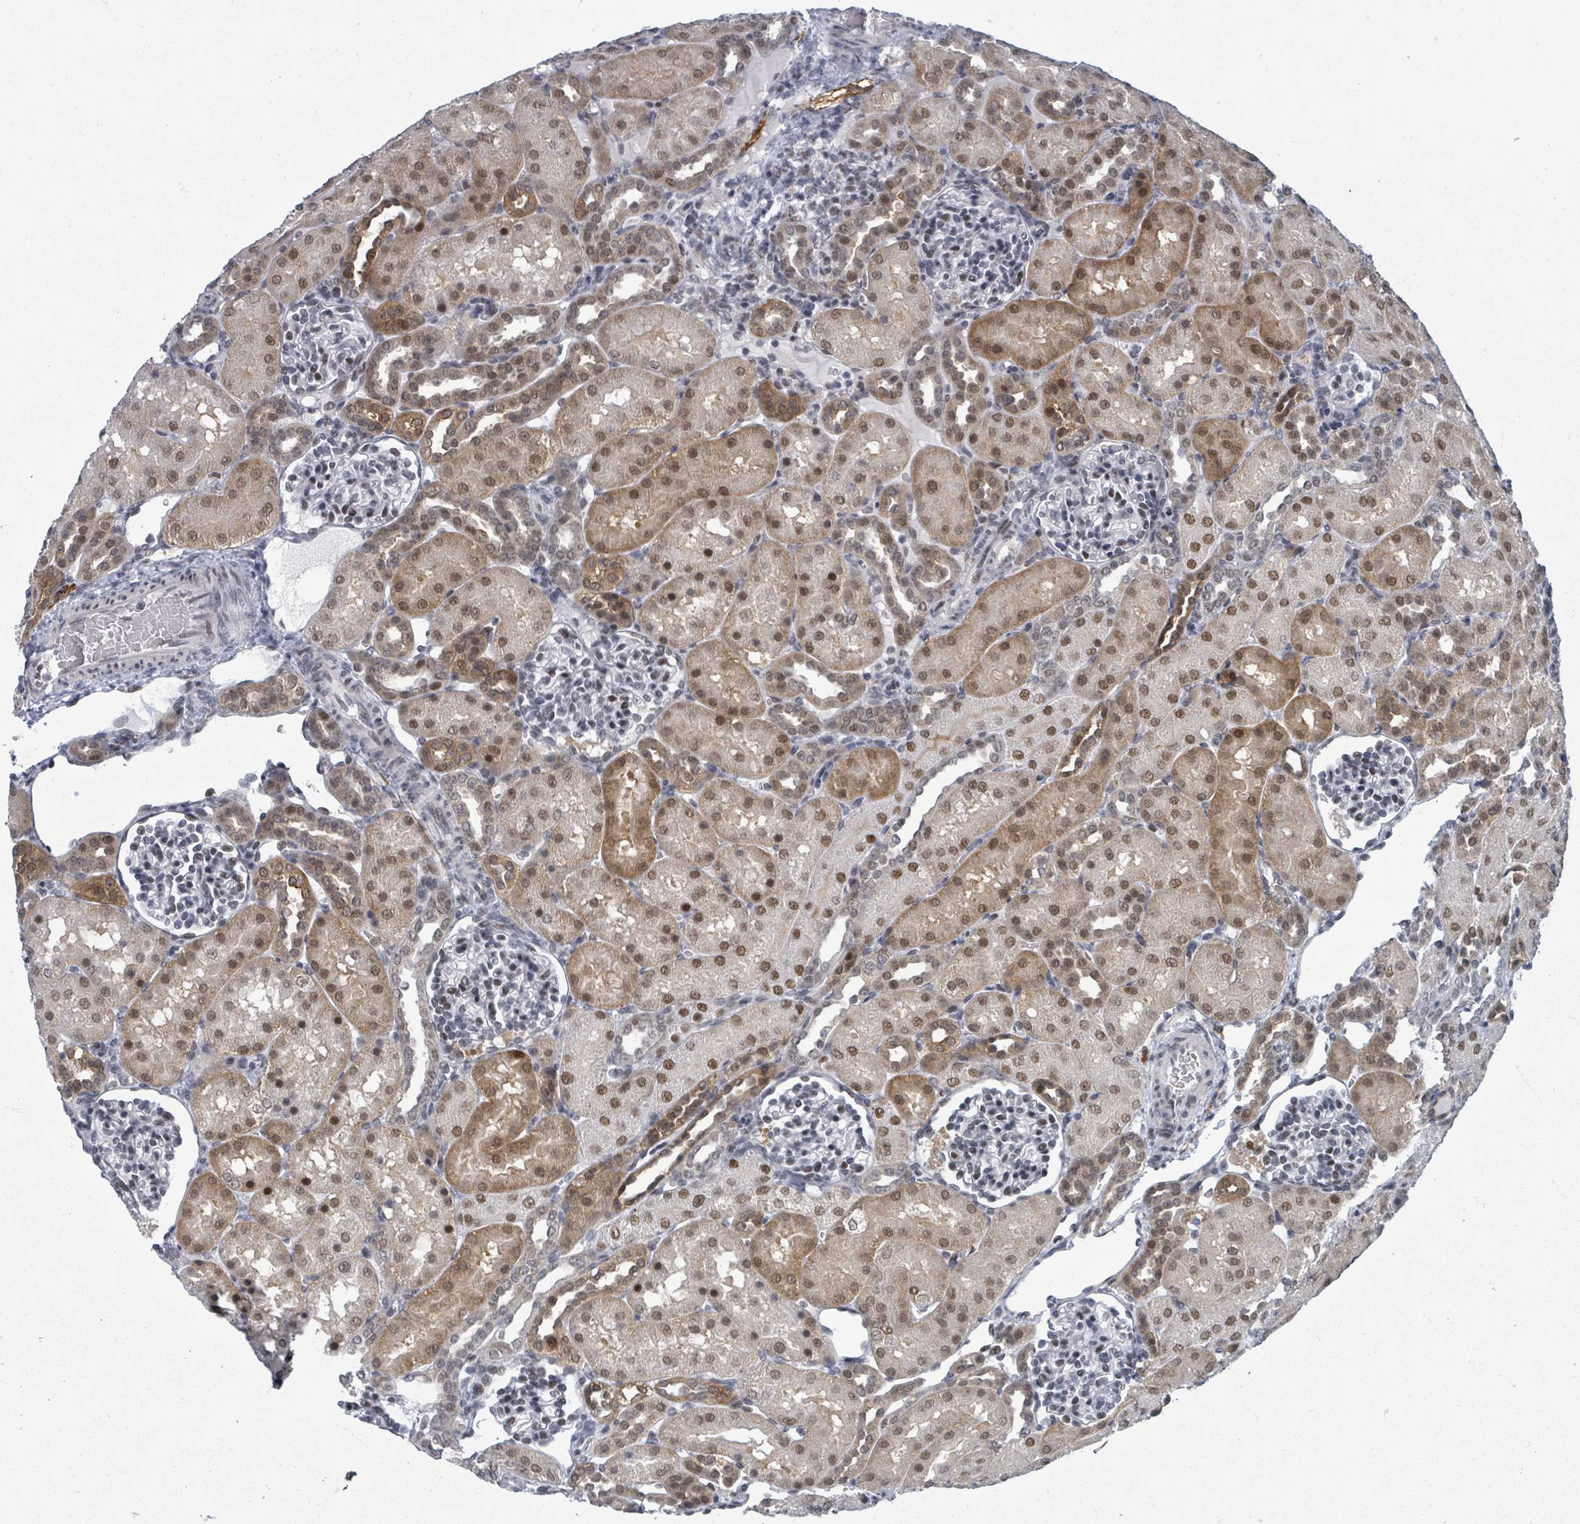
{"staining": {"intensity": "negative", "quantity": "none", "location": "none"}, "tissue": "kidney", "cell_type": "Cells in glomeruli", "image_type": "normal", "snomed": [{"axis": "morphology", "description": "Normal tissue, NOS"}, {"axis": "topography", "description": "Kidney"}], "caption": "Immunohistochemistry (IHC) photomicrograph of normal kidney: kidney stained with DAB demonstrates no significant protein staining in cells in glomeruli. The staining was performed using DAB (3,3'-diaminobenzidine) to visualize the protein expression in brown, while the nuclei were stained in blue with hematoxylin (Magnification: 20x).", "gene": "BIVM", "patient": {"sex": "male", "age": 1}}